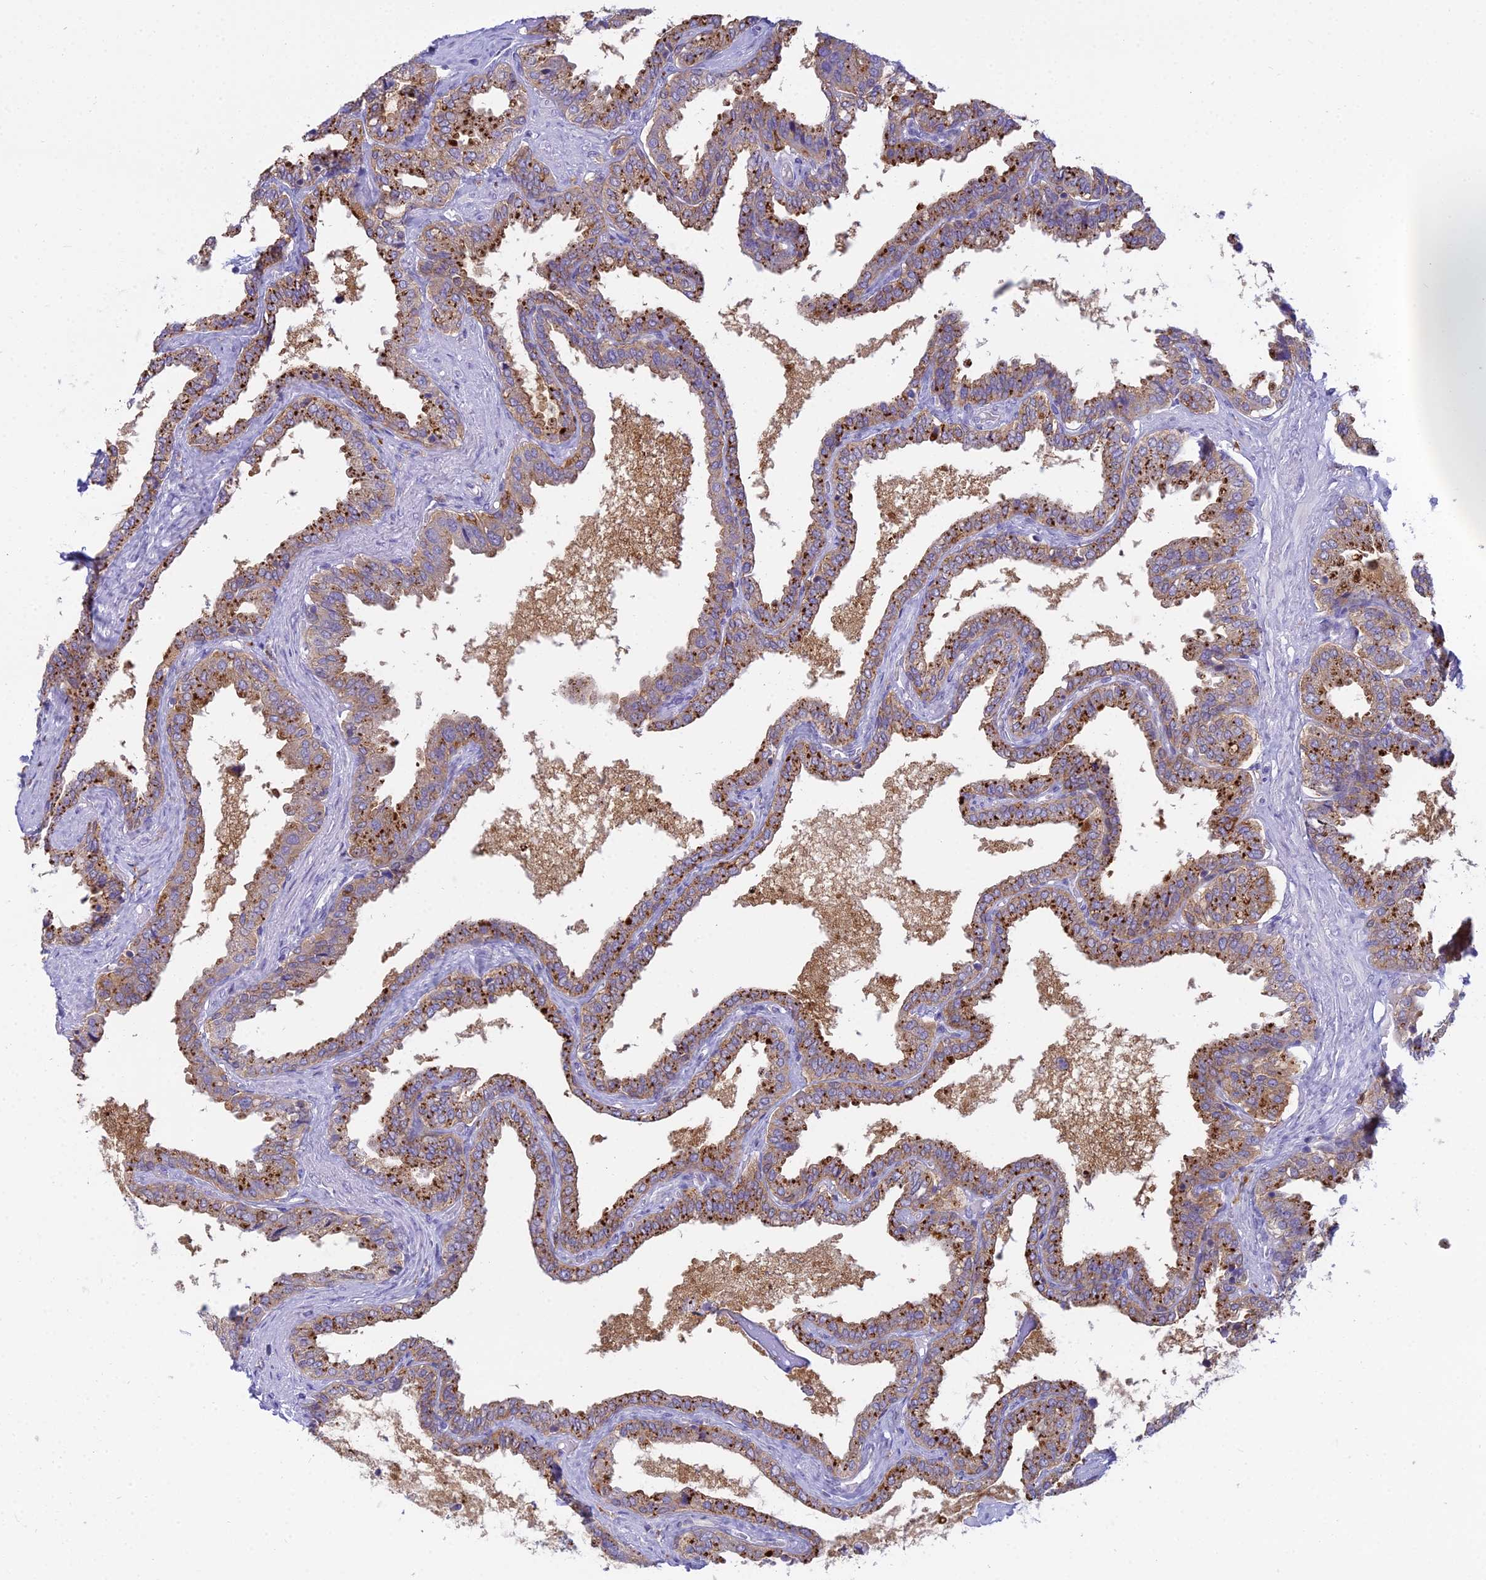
{"staining": {"intensity": "moderate", "quantity": ">75%", "location": "cytoplasmic/membranous"}, "tissue": "seminal vesicle", "cell_type": "Glandular cells", "image_type": "normal", "snomed": [{"axis": "morphology", "description": "Normal tissue, NOS"}, {"axis": "topography", "description": "Seminal veicle"}], "caption": "Protein expression analysis of normal human seminal vesicle reveals moderate cytoplasmic/membranous positivity in approximately >75% of glandular cells. The protein of interest is shown in brown color, while the nuclei are stained blue.", "gene": "UBE2G1", "patient": {"sex": "male", "age": 46}}